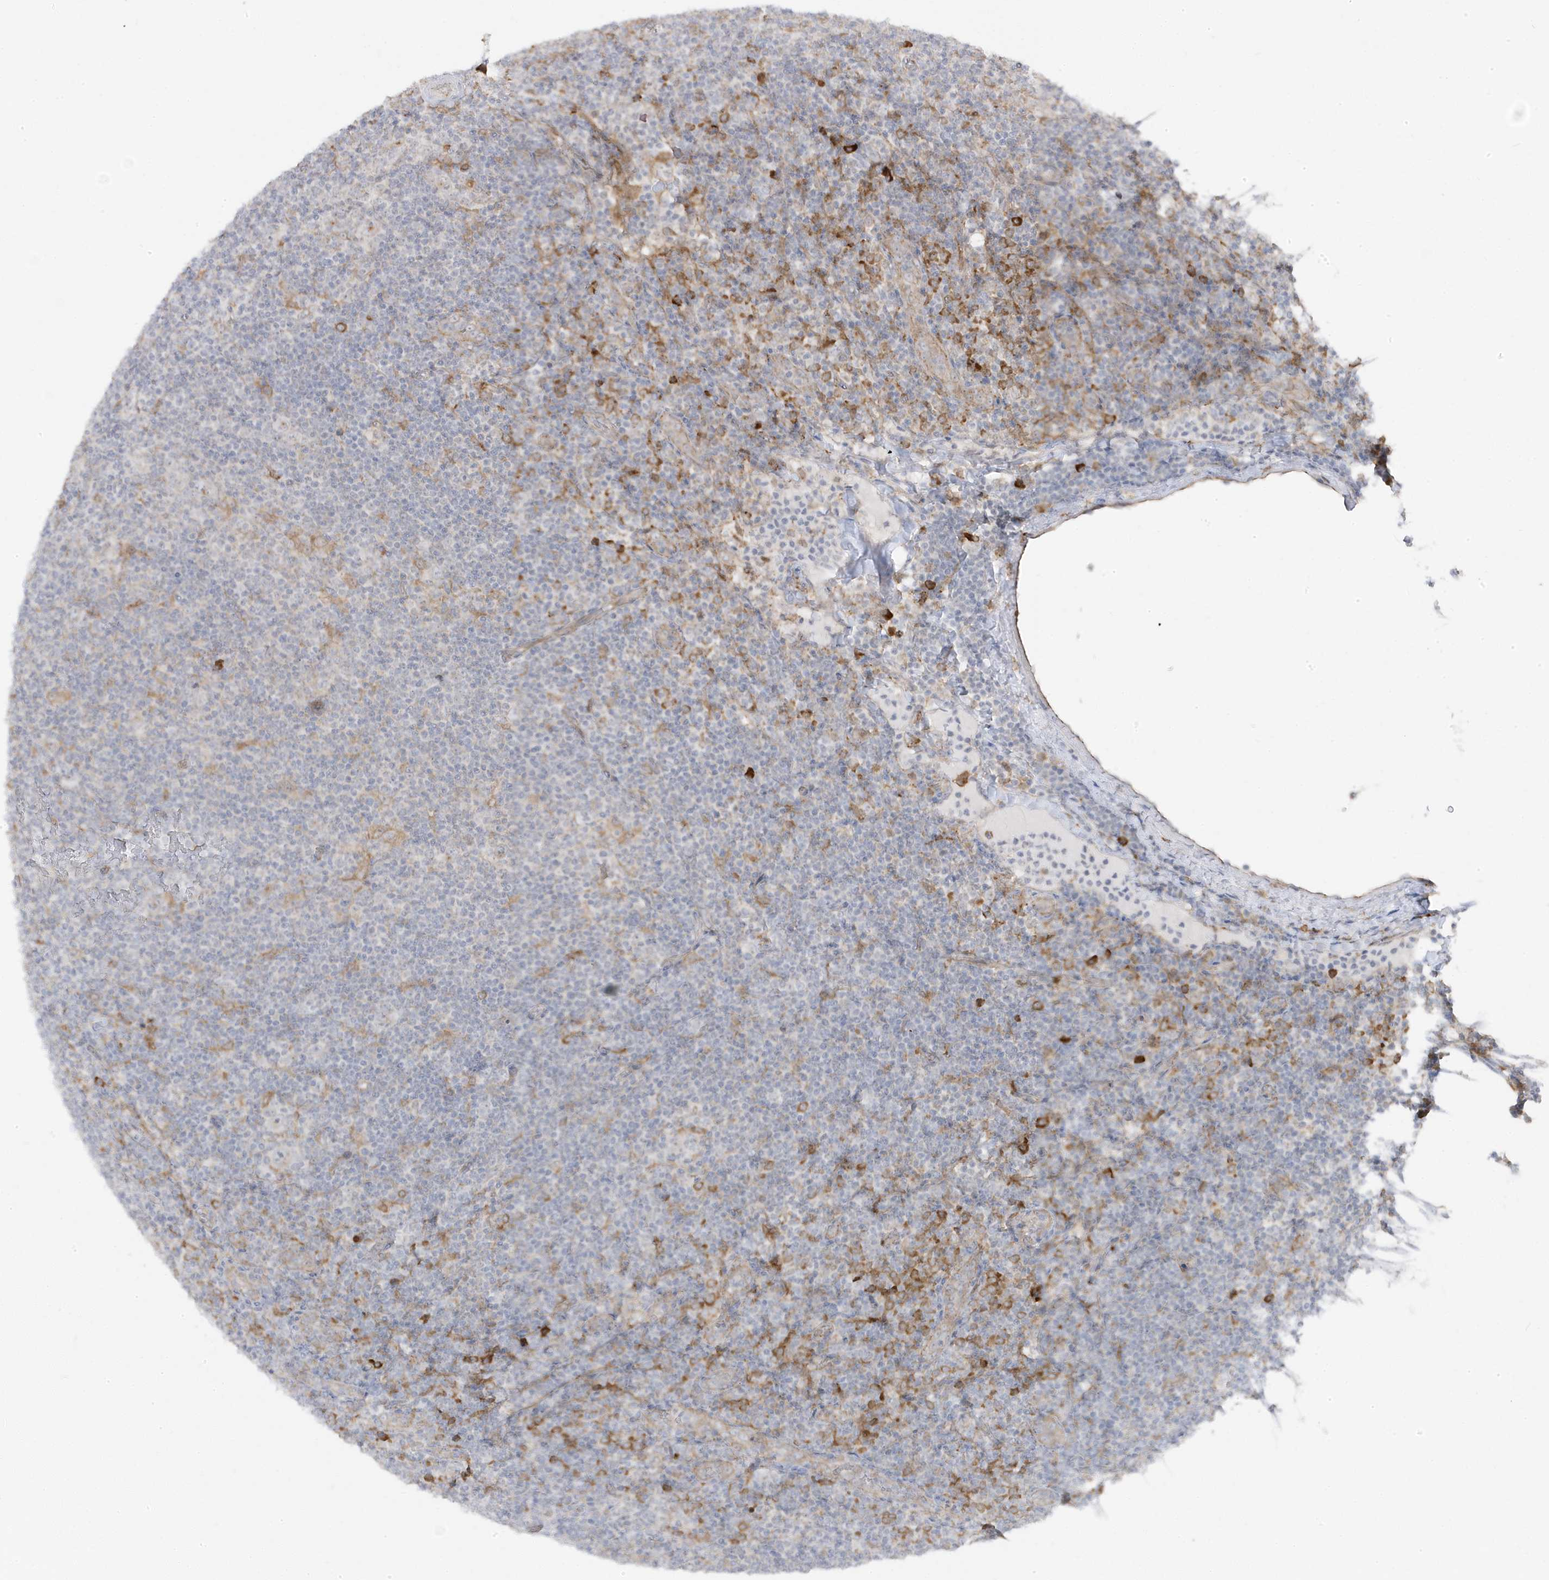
{"staining": {"intensity": "negative", "quantity": "none", "location": "none"}, "tissue": "lymphoma", "cell_type": "Tumor cells", "image_type": "cancer", "snomed": [{"axis": "morphology", "description": "Hodgkin's disease, NOS"}, {"axis": "topography", "description": "Lymph node"}], "caption": "Human lymphoma stained for a protein using immunohistochemistry shows no staining in tumor cells.", "gene": "ZNF654", "patient": {"sex": "female", "age": 57}}